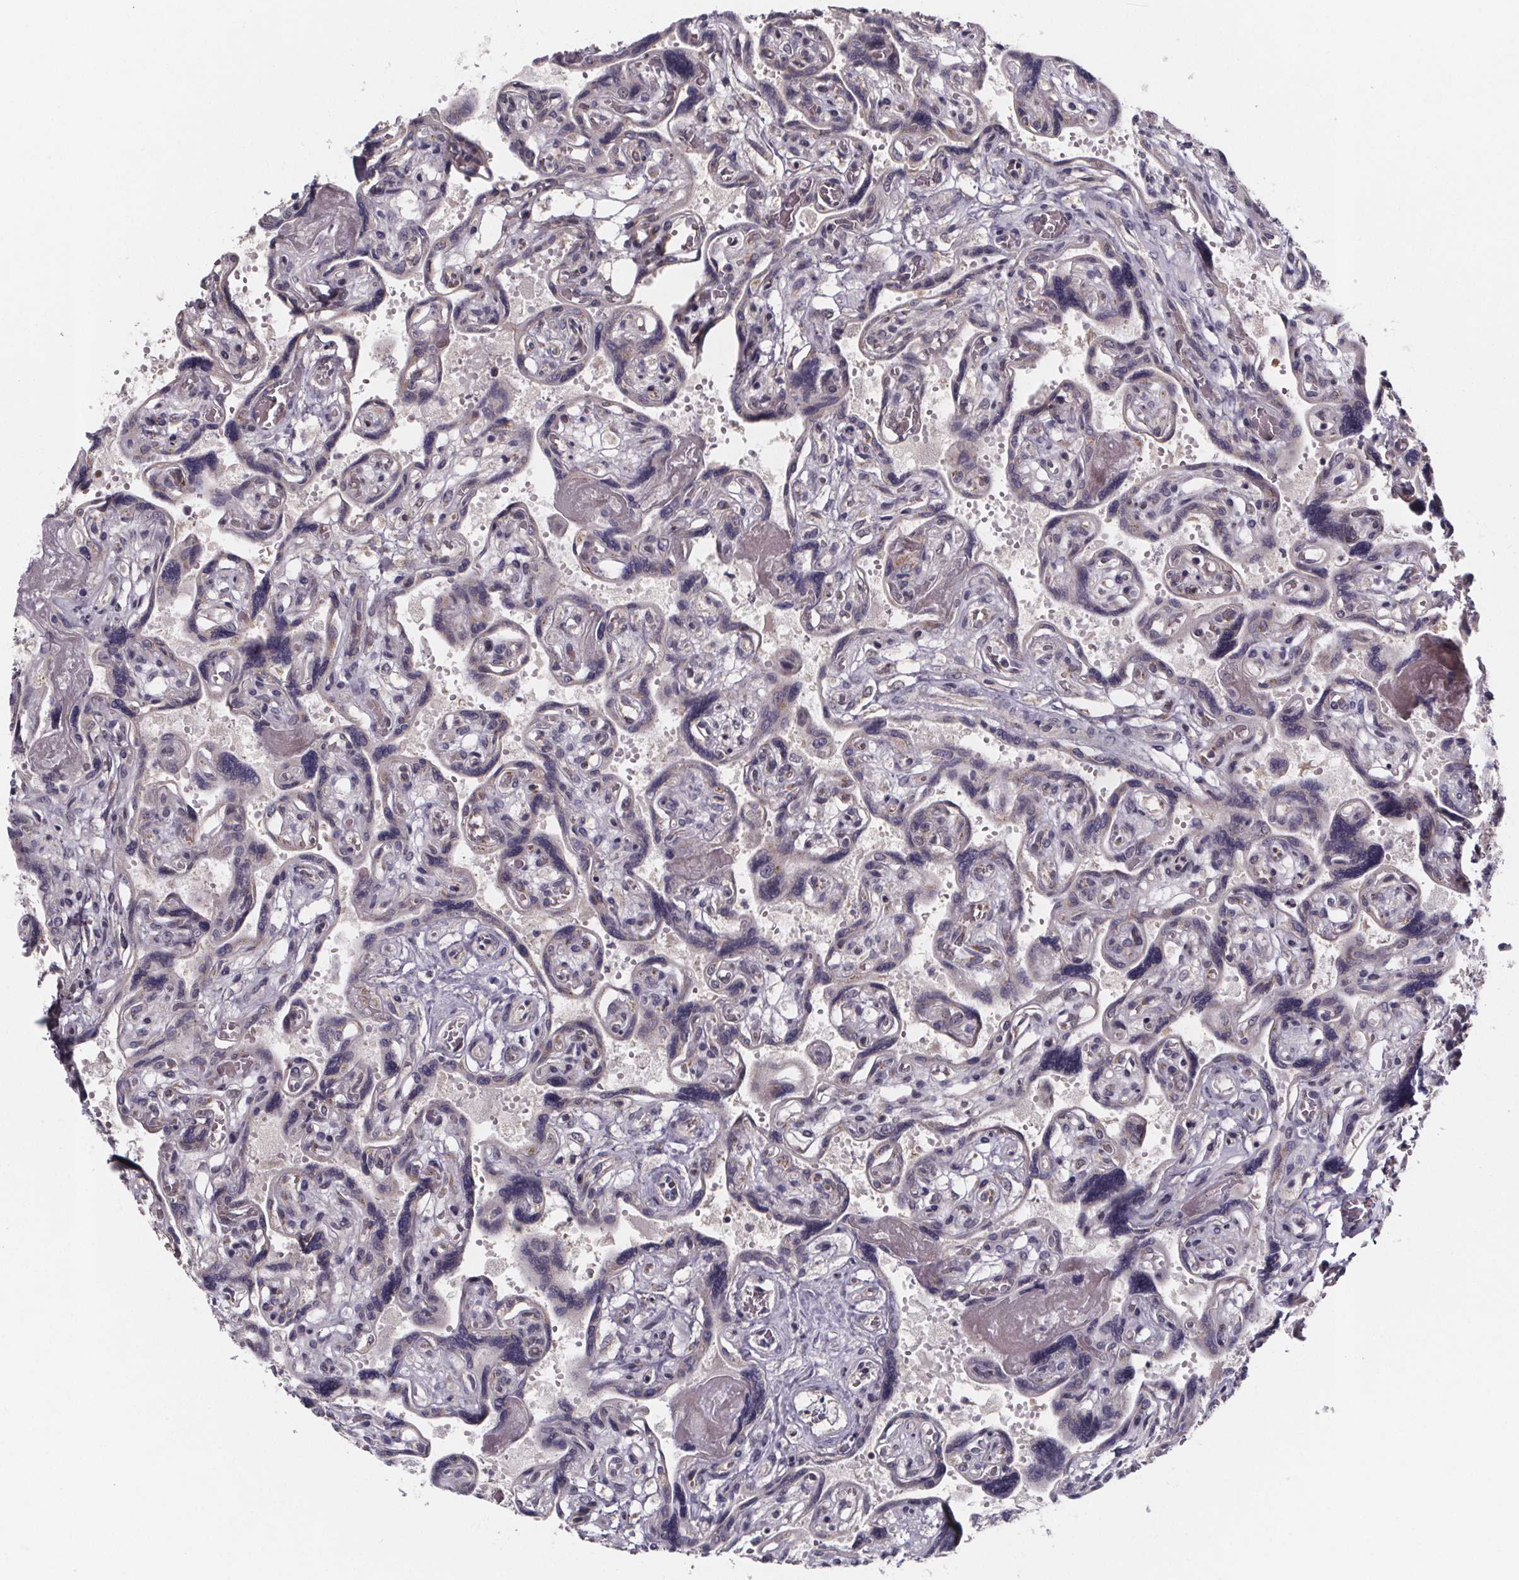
{"staining": {"intensity": "weak", "quantity": "25%-75%", "location": "cytoplasmic/membranous"}, "tissue": "placenta", "cell_type": "Decidual cells", "image_type": "normal", "snomed": [{"axis": "morphology", "description": "Normal tissue, NOS"}, {"axis": "topography", "description": "Placenta"}], "caption": "Immunohistochemistry (IHC) micrograph of unremarkable placenta: human placenta stained using immunohistochemistry (IHC) shows low levels of weak protein expression localized specifically in the cytoplasmic/membranous of decidual cells, appearing as a cytoplasmic/membranous brown color.", "gene": "NDST1", "patient": {"sex": "female", "age": 32}}